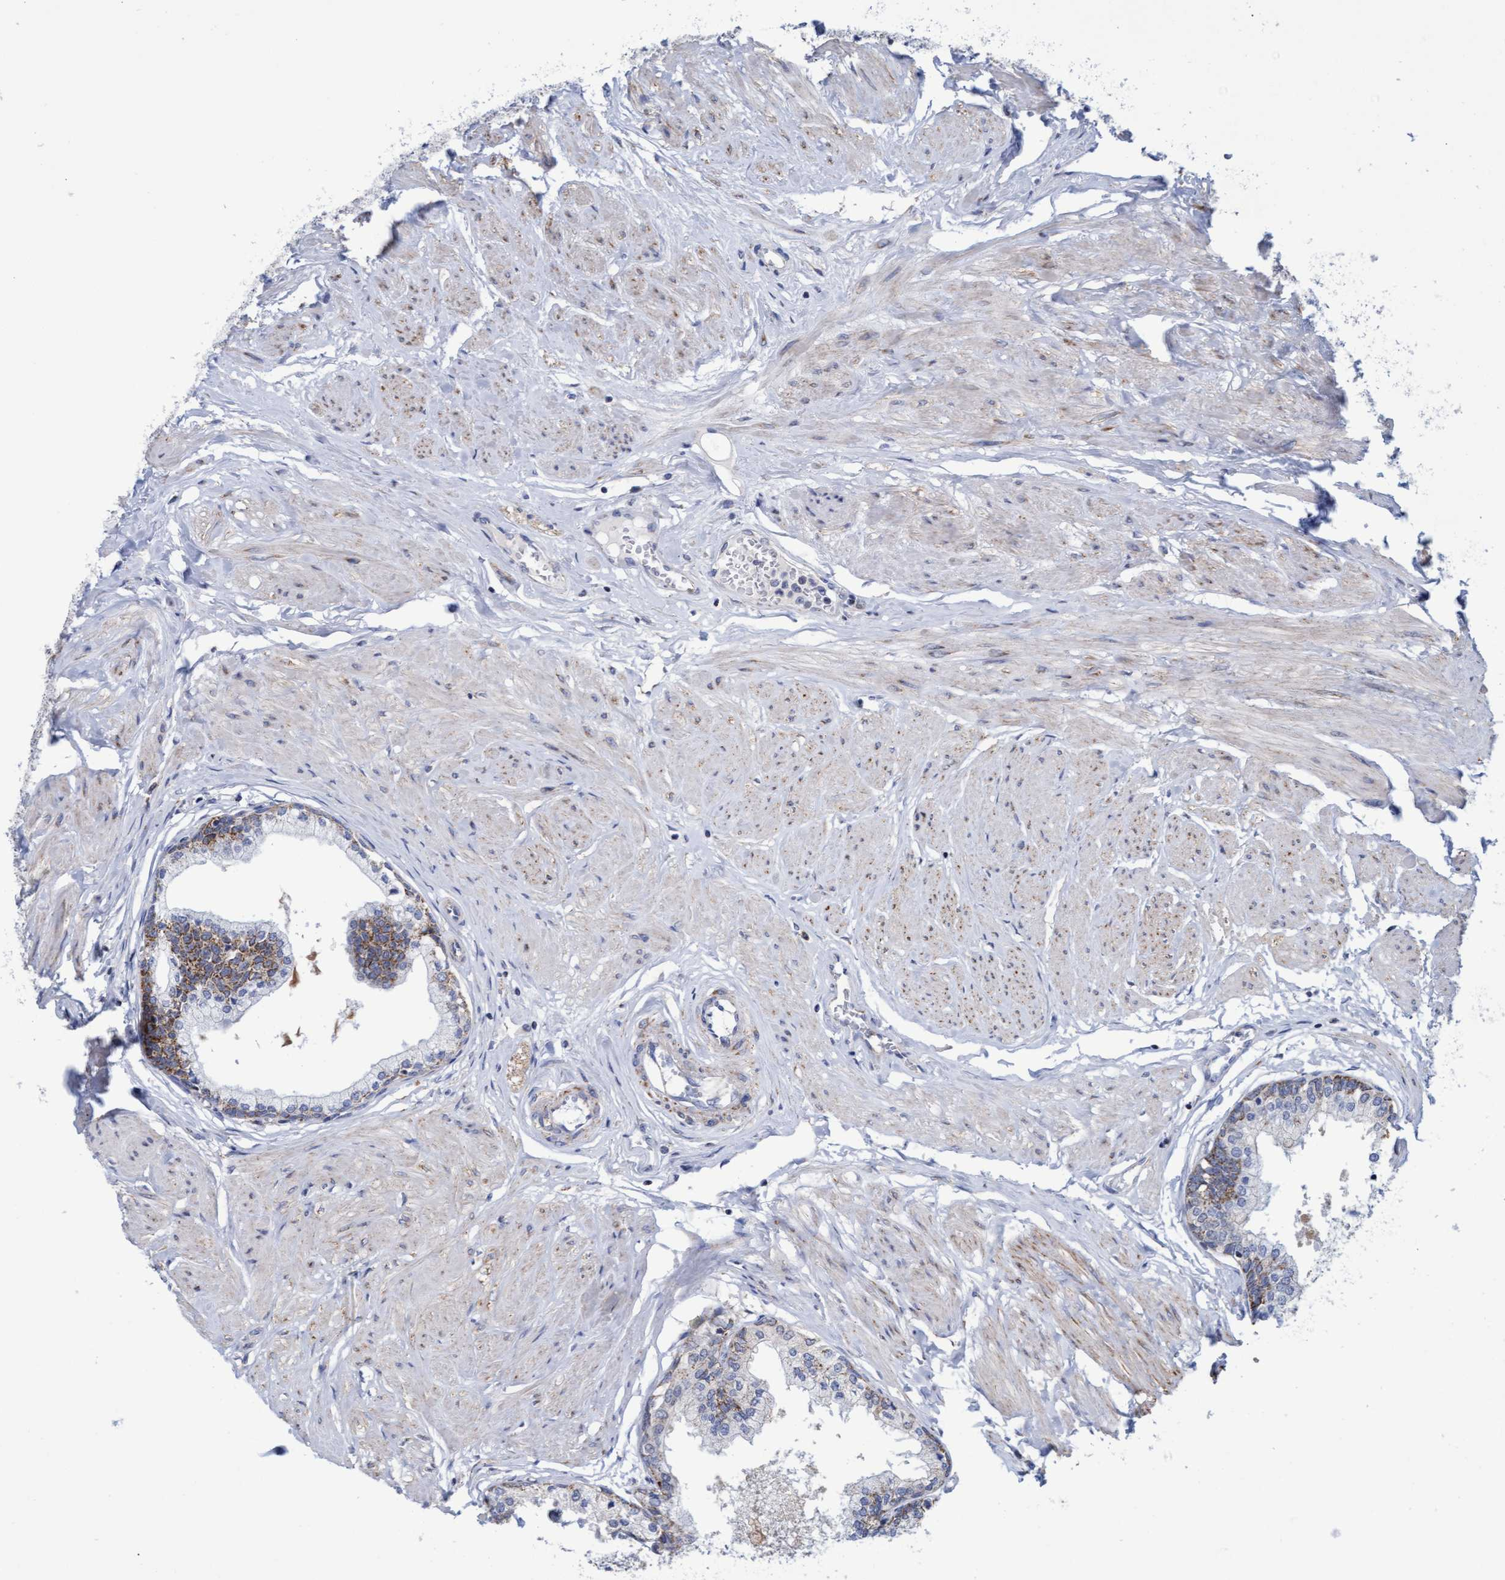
{"staining": {"intensity": "moderate", "quantity": "25%-75%", "location": "cytoplasmic/membranous"}, "tissue": "seminal vesicle", "cell_type": "Glandular cells", "image_type": "normal", "snomed": [{"axis": "morphology", "description": "Normal tissue, NOS"}, {"axis": "topography", "description": "Prostate"}, {"axis": "topography", "description": "Seminal veicle"}], "caption": "Moderate cytoplasmic/membranous staining is appreciated in approximately 25%-75% of glandular cells in normal seminal vesicle. Using DAB (3,3'-diaminobenzidine) (brown) and hematoxylin (blue) stains, captured at high magnification using brightfield microscopy.", "gene": "ZNF750", "patient": {"sex": "male", "age": 60}}